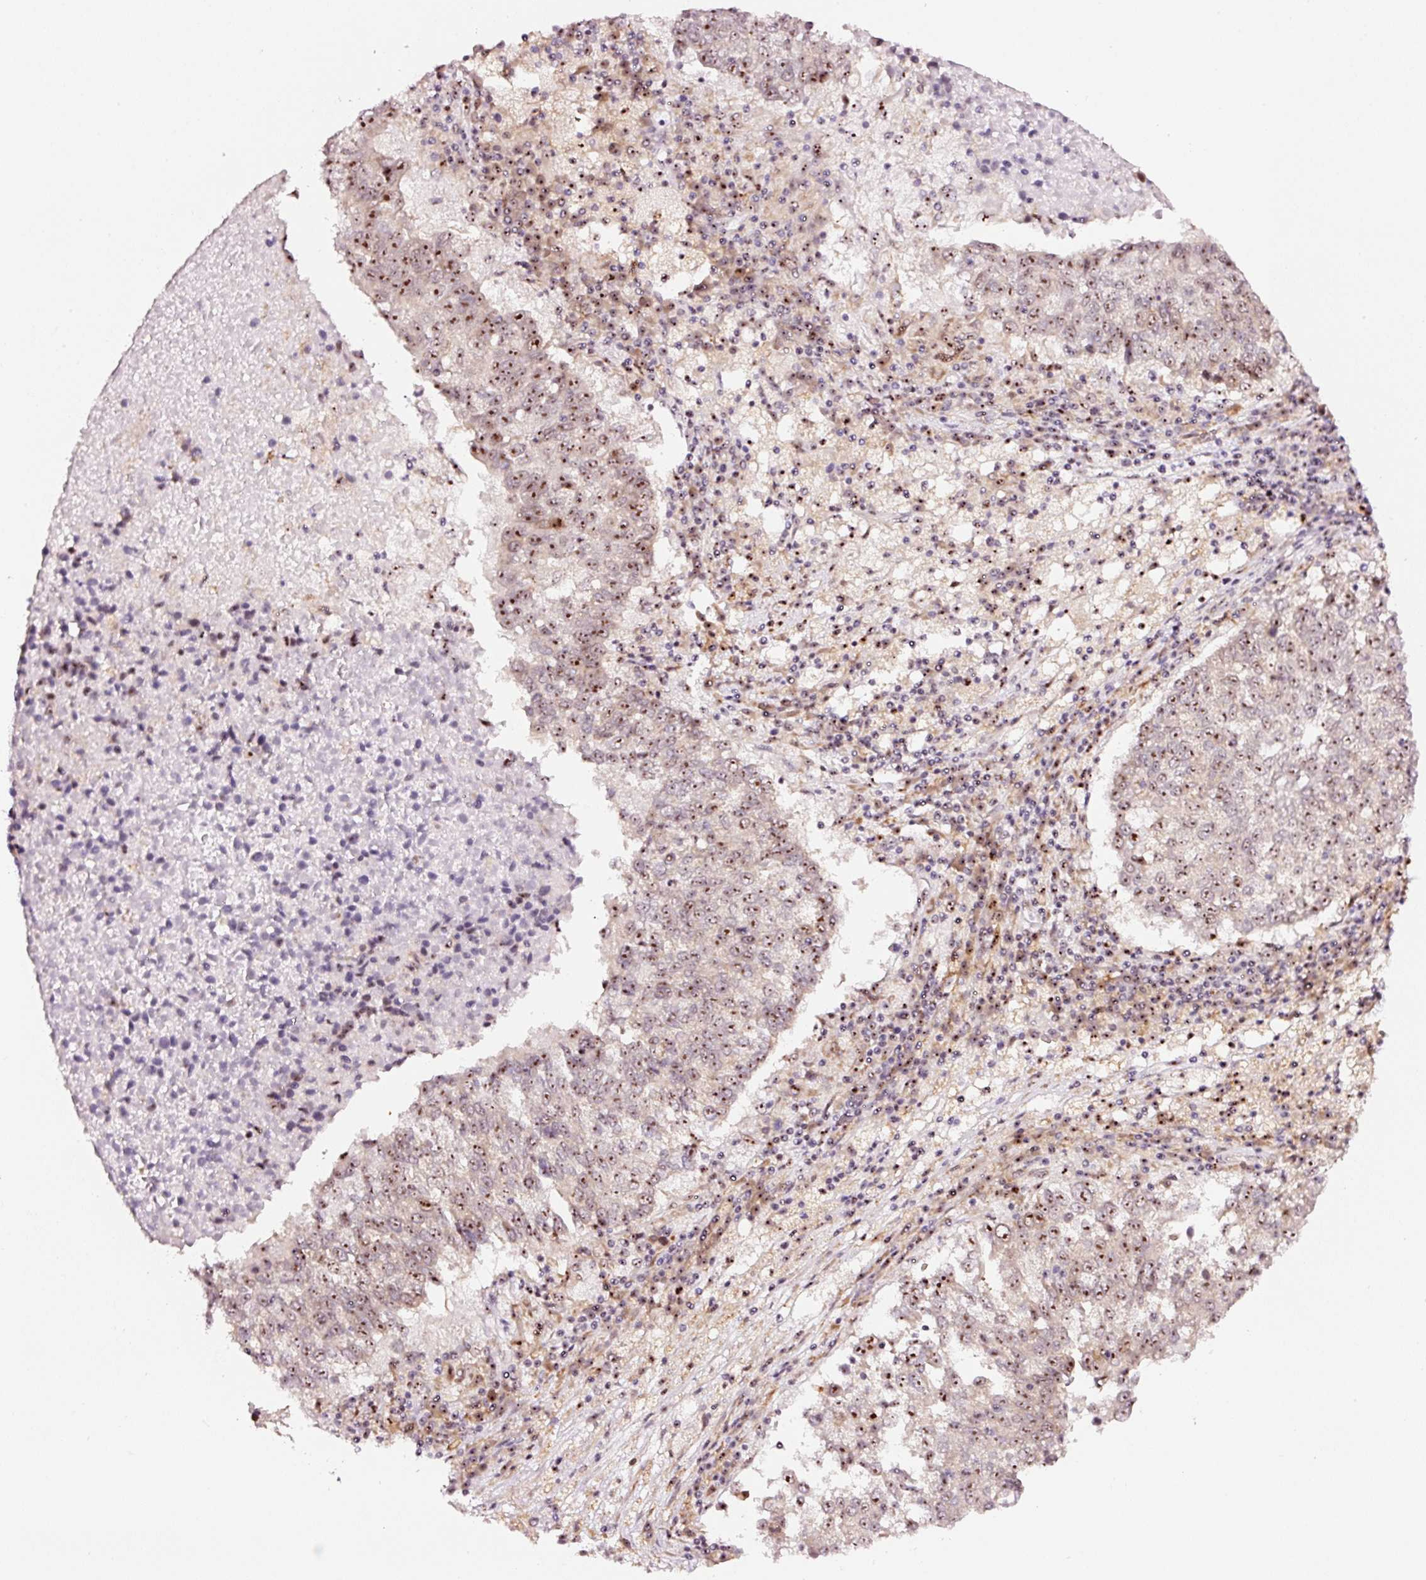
{"staining": {"intensity": "moderate", "quantity": ">75%", "location": "nuclear"}, "tissue": "lung cancer", "cell_type": "Tumor cells", "image_type": "cancer", "snomed": [{"axis": "morphology", "description": "Squamous cell carcinoma, NOS"}, {"axis": "topography", "description": "Lung"}], "caption": "Lung squamous cell carcinoma stained with a brown dye displays moderate nuclear positive positivity in approximately >75% of tumor cells.", "gene": "GNL3", "patient": {"sex": "male", "age": 73}}